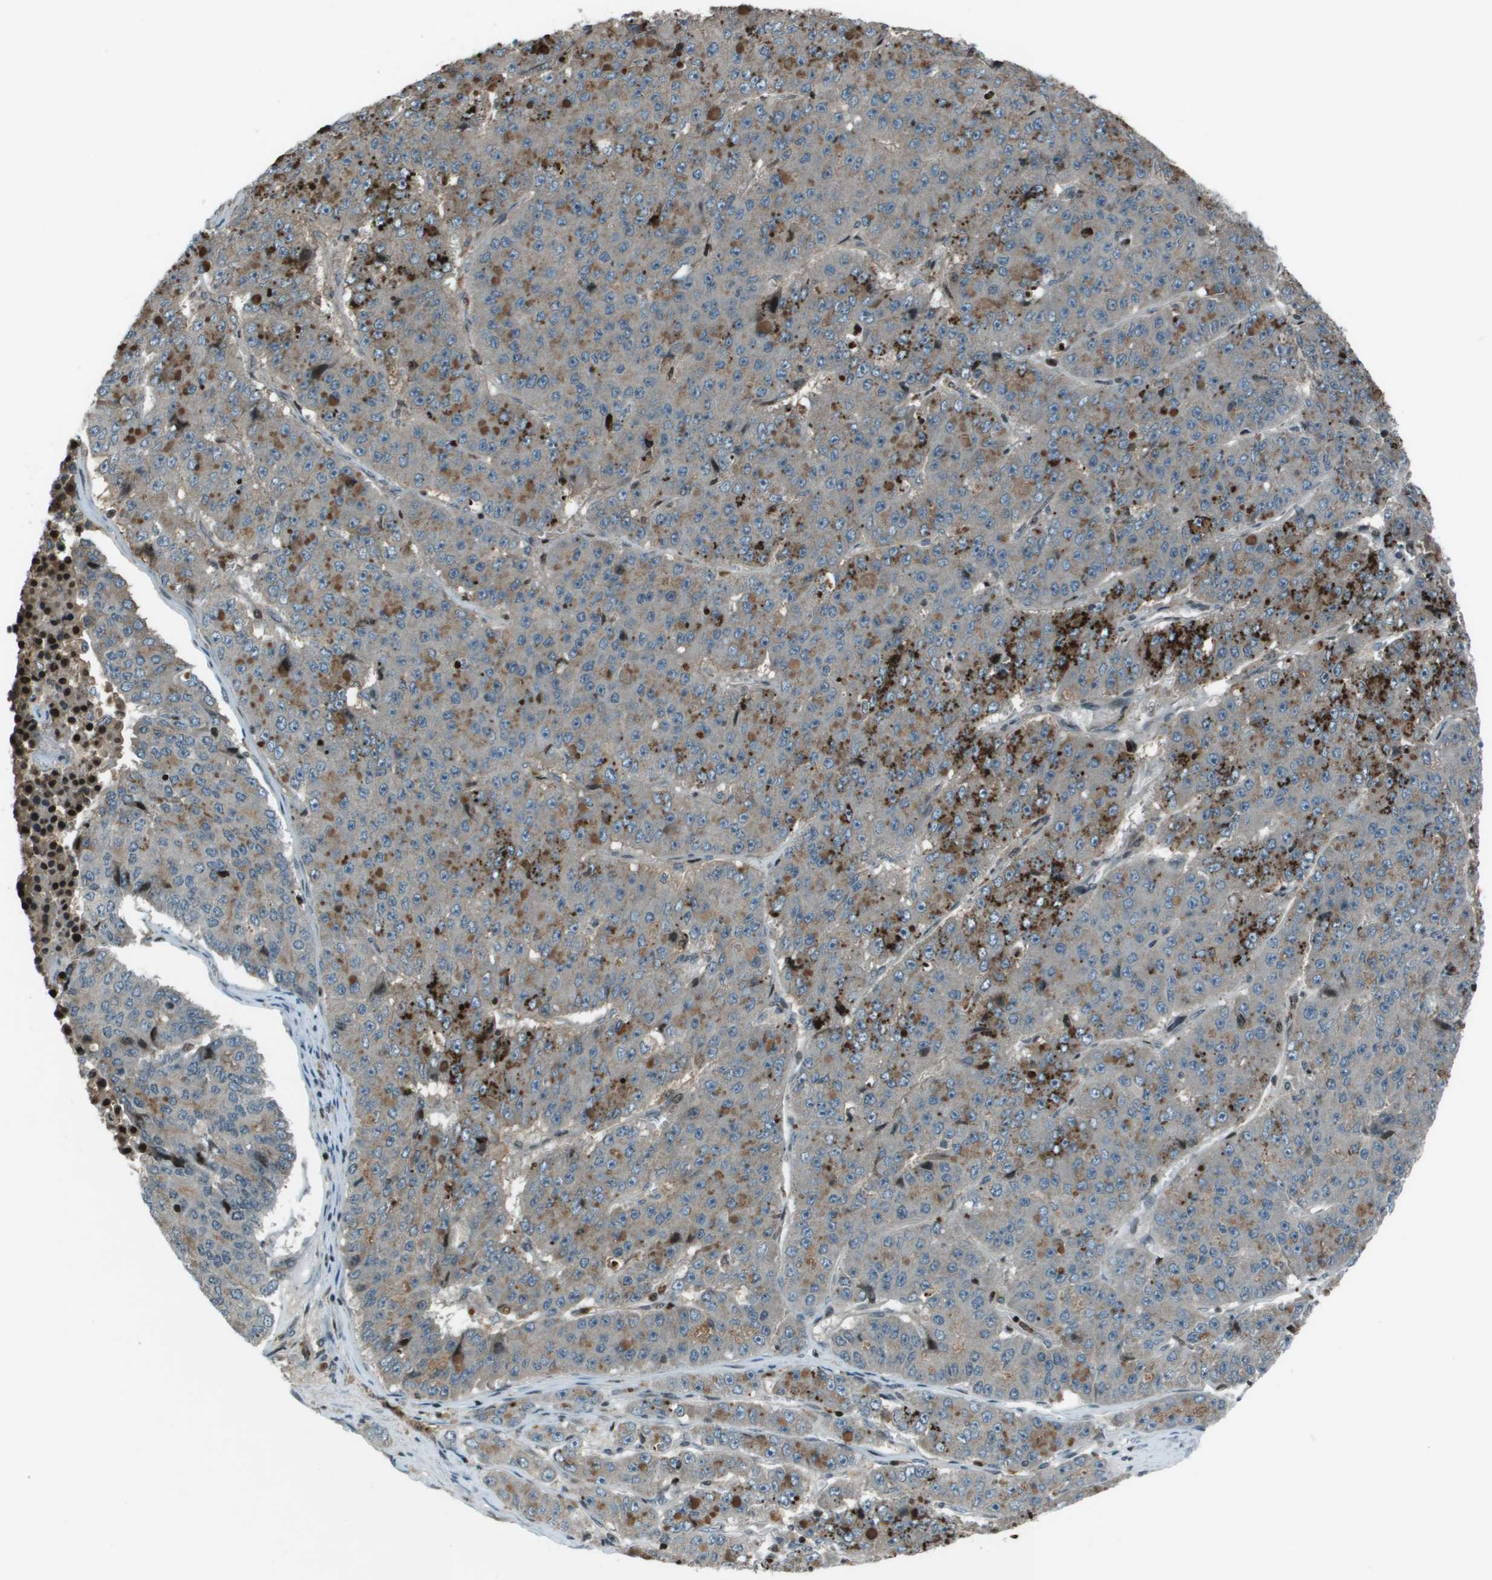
{"staining": {"intensity": "moderate", "quantity": "25%-75%", "location": "cytoplasmic/membranous"}, "tissue": "pancreatic cancer", "cell_type": "Tumor cells", "image_type": "cancer", "snomed": [{"axis": "morphology", "description": "Adenocarcinoma, NOS"}, {"axis": "topography", "description": "Pancreas"}], "caption": "Protein expression by immunohistochemistry exhibits moderate cytoplasmic/membranous expression in about 25%-75% of tumor cells in adenocarcinoma (pancreatic).", "gene": "CXCL12", "patient": {"sex": "male", "age": 50}}